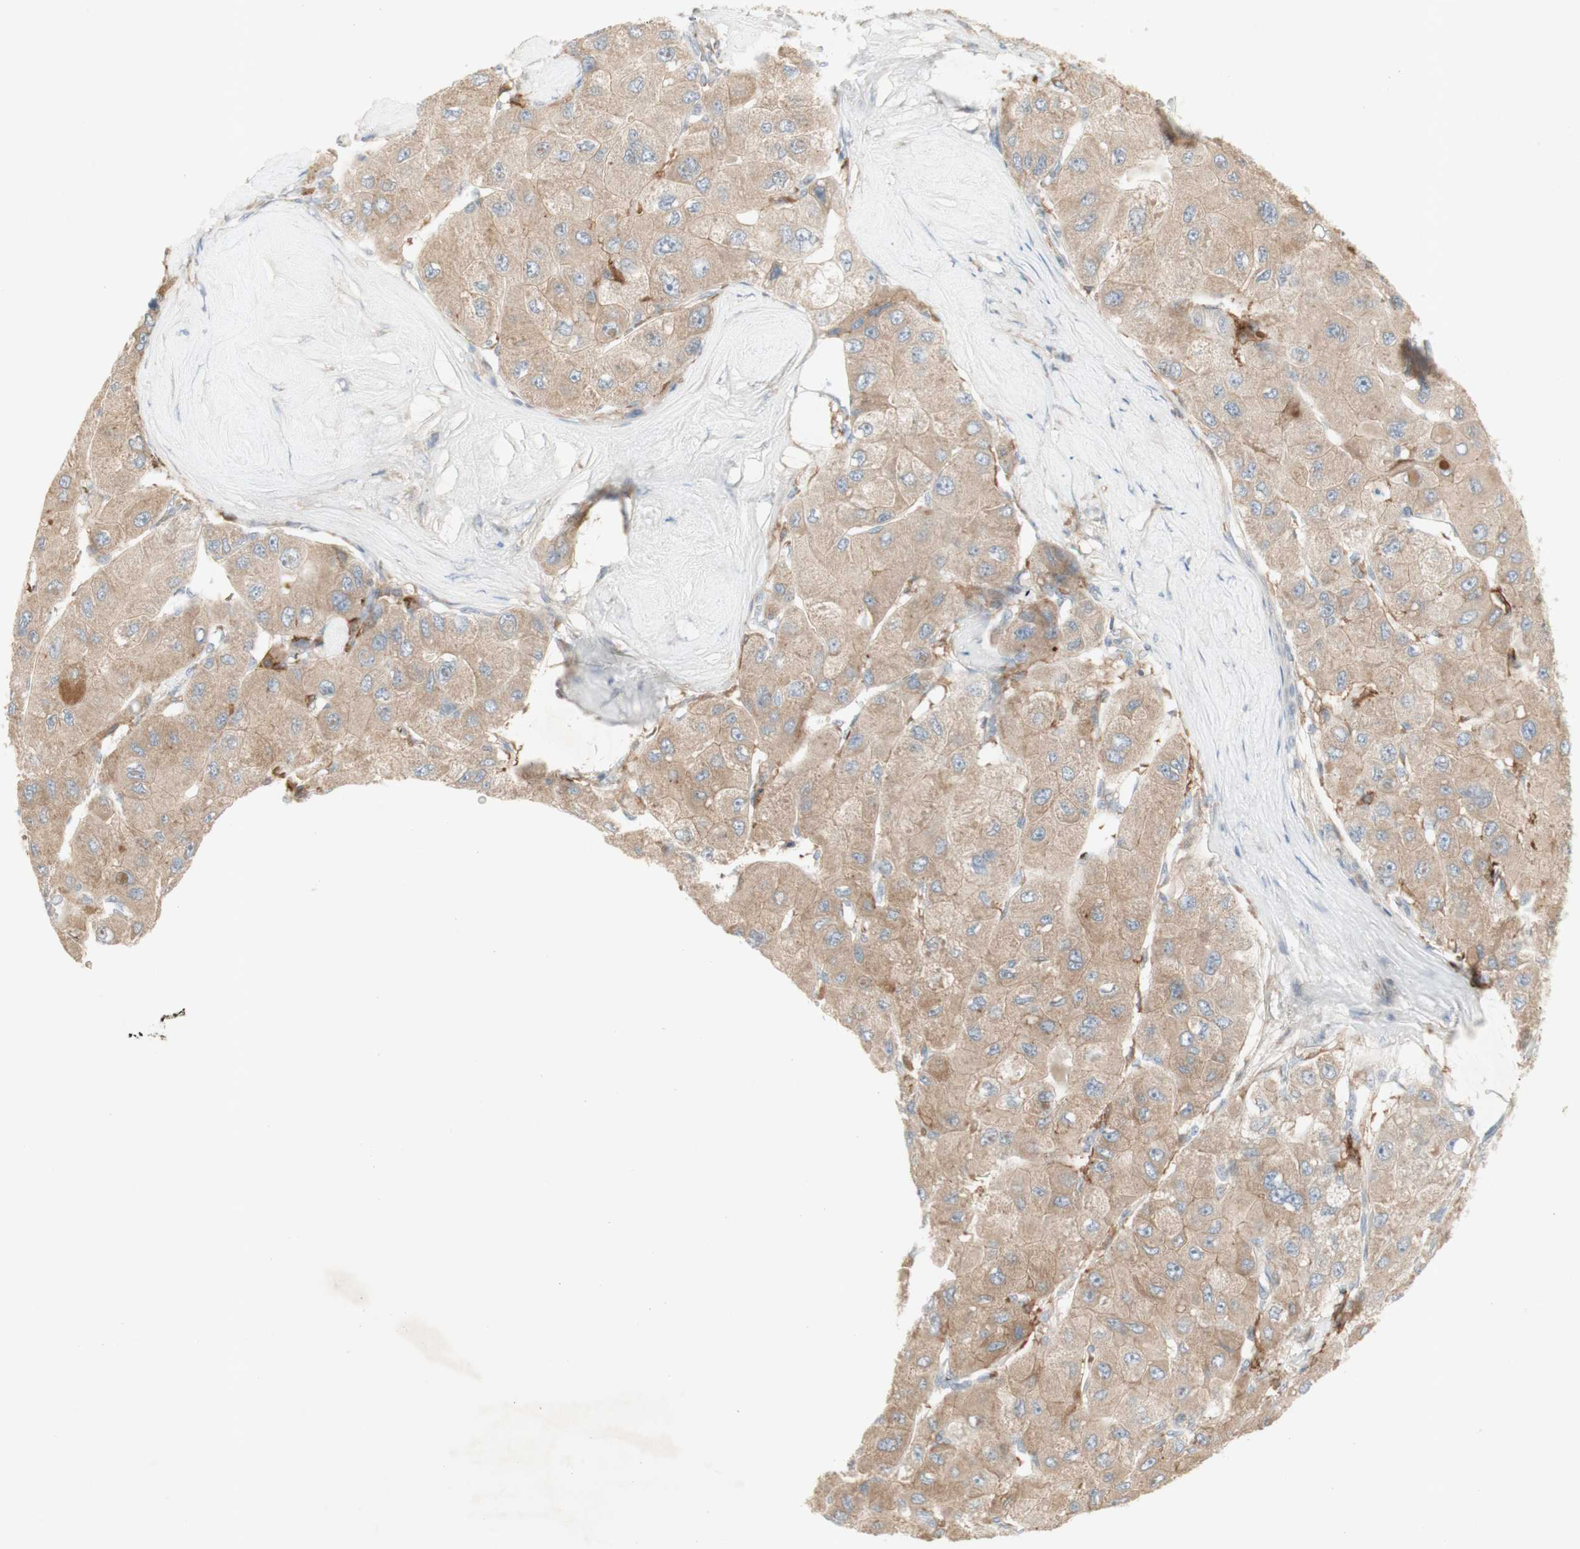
{"staining": {"intensity": "weak", "quantity": ">75%", "location": "cytoplasmic/membranous"}, "tissue": "liver cancer", "cell_type": "Tumor cells", "image_type": "cancer", "snomed": [{"axis": "morphology", "description": "Carcinoma, Hepatocellular, NOS"}, {"axis": "topography", "description": "Liver"}], "caption": "Liver hepatocellular carcinoma stained with DAB (3,3'-diaminobenzidine) IHC displays low levels of weak cytoplasmic/membranous expression in approximately >75% of tumor cells.", "gene": "PTGER4", "patient": {"sex": "male", "age": 80}}